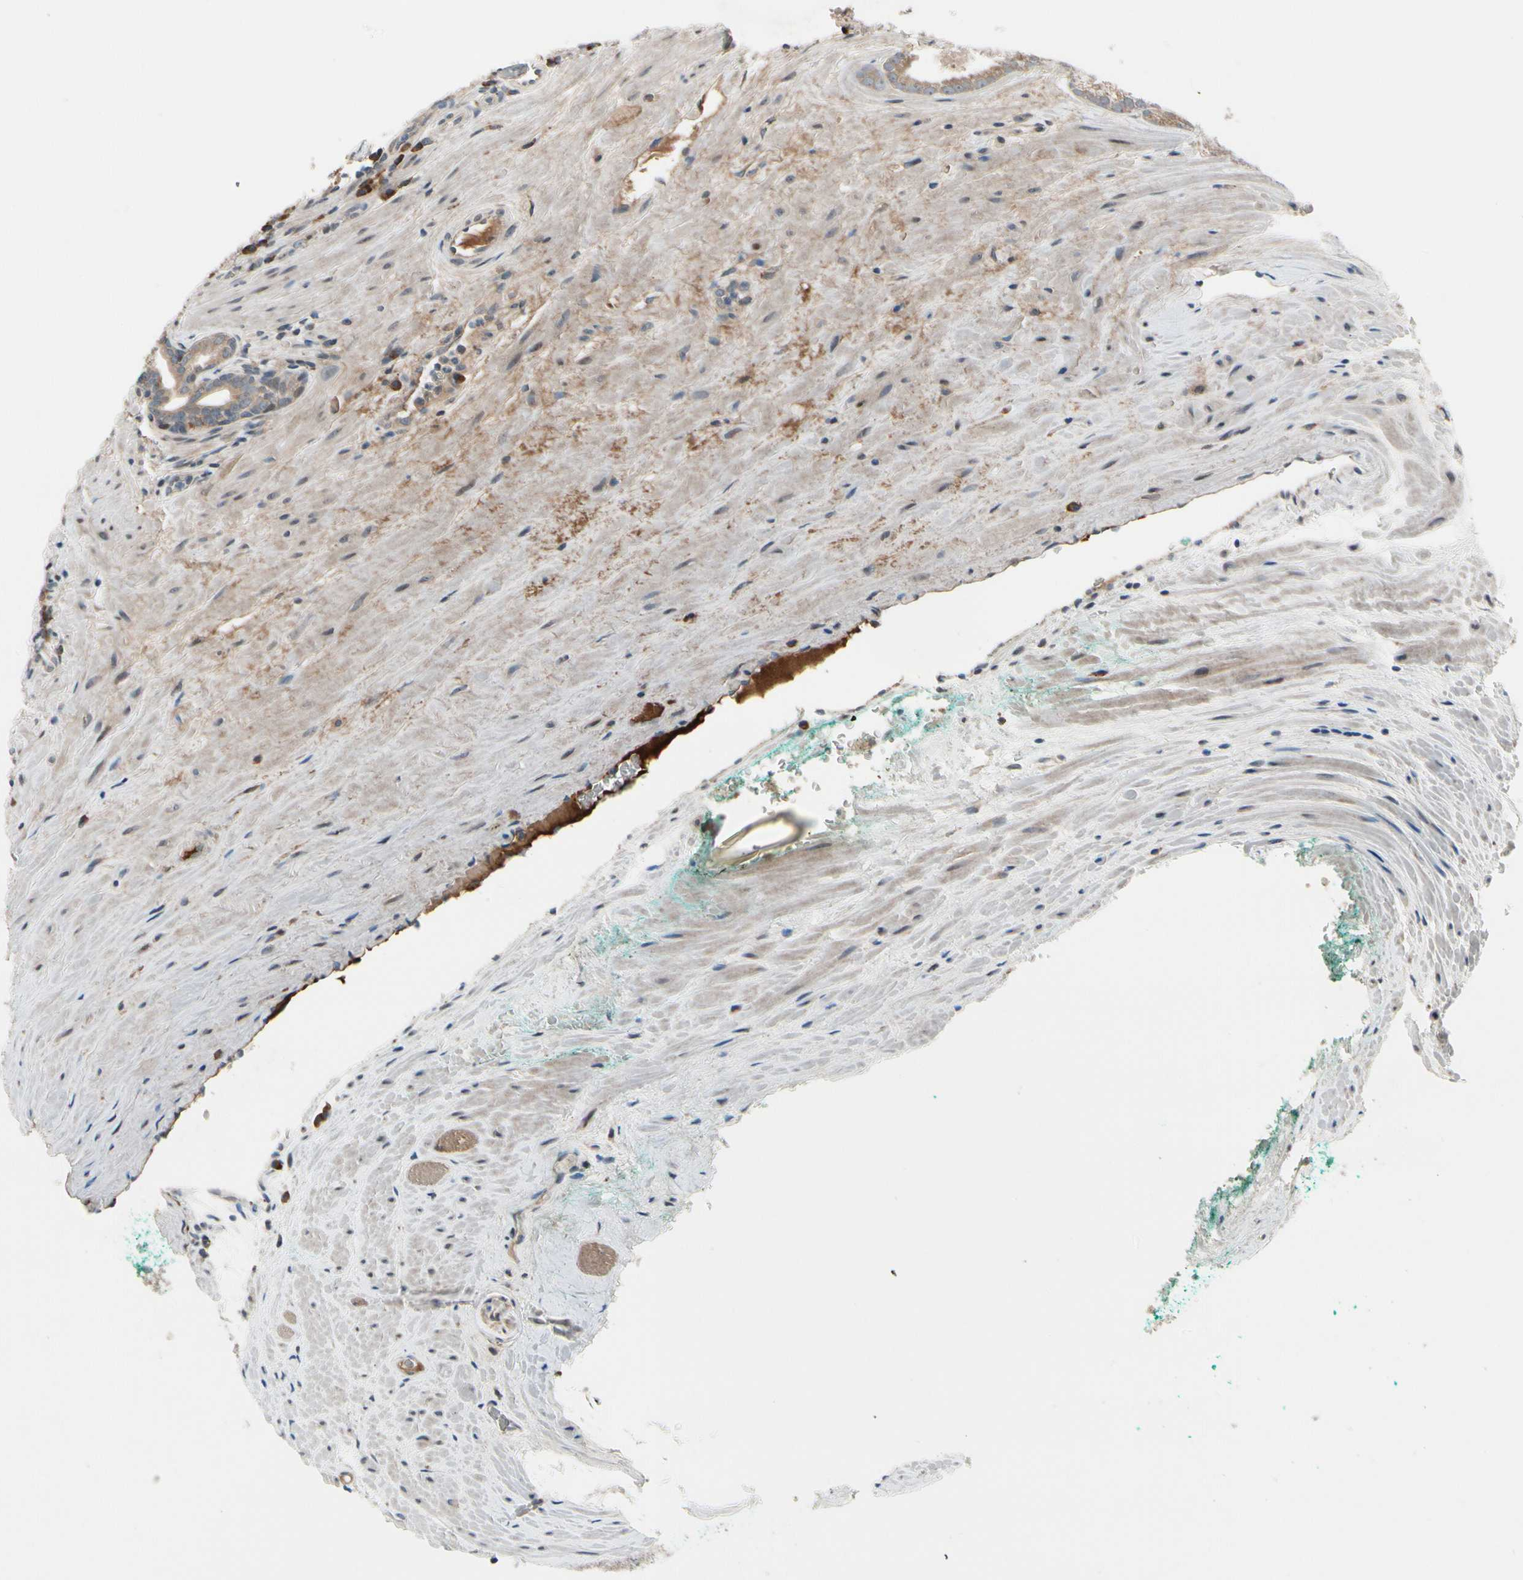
{"staining": {"intensity": "weak", "quantity": ">75%", "location": "cytoplasmic/membranous"}, "tissue": "prostate cancer", "cell_type": "Tumor cells", "image_type": "cancer", "snomed": [{"axis": "morphology", "description": "Adenocarcinoma, Low grade"}, {"axis": "topography", "description": "Prostate"}], "caption": "Low-grade adenocarcinoma (prostate) stained with DAB IHC reveals low levels of weak cytoplasmic/membranous expression in about >75% of tumor cells. (IHC, brightfield microscopy, high magnification).", "gene": "SNX29", "patient": {"sex": "male", "age": 57}}